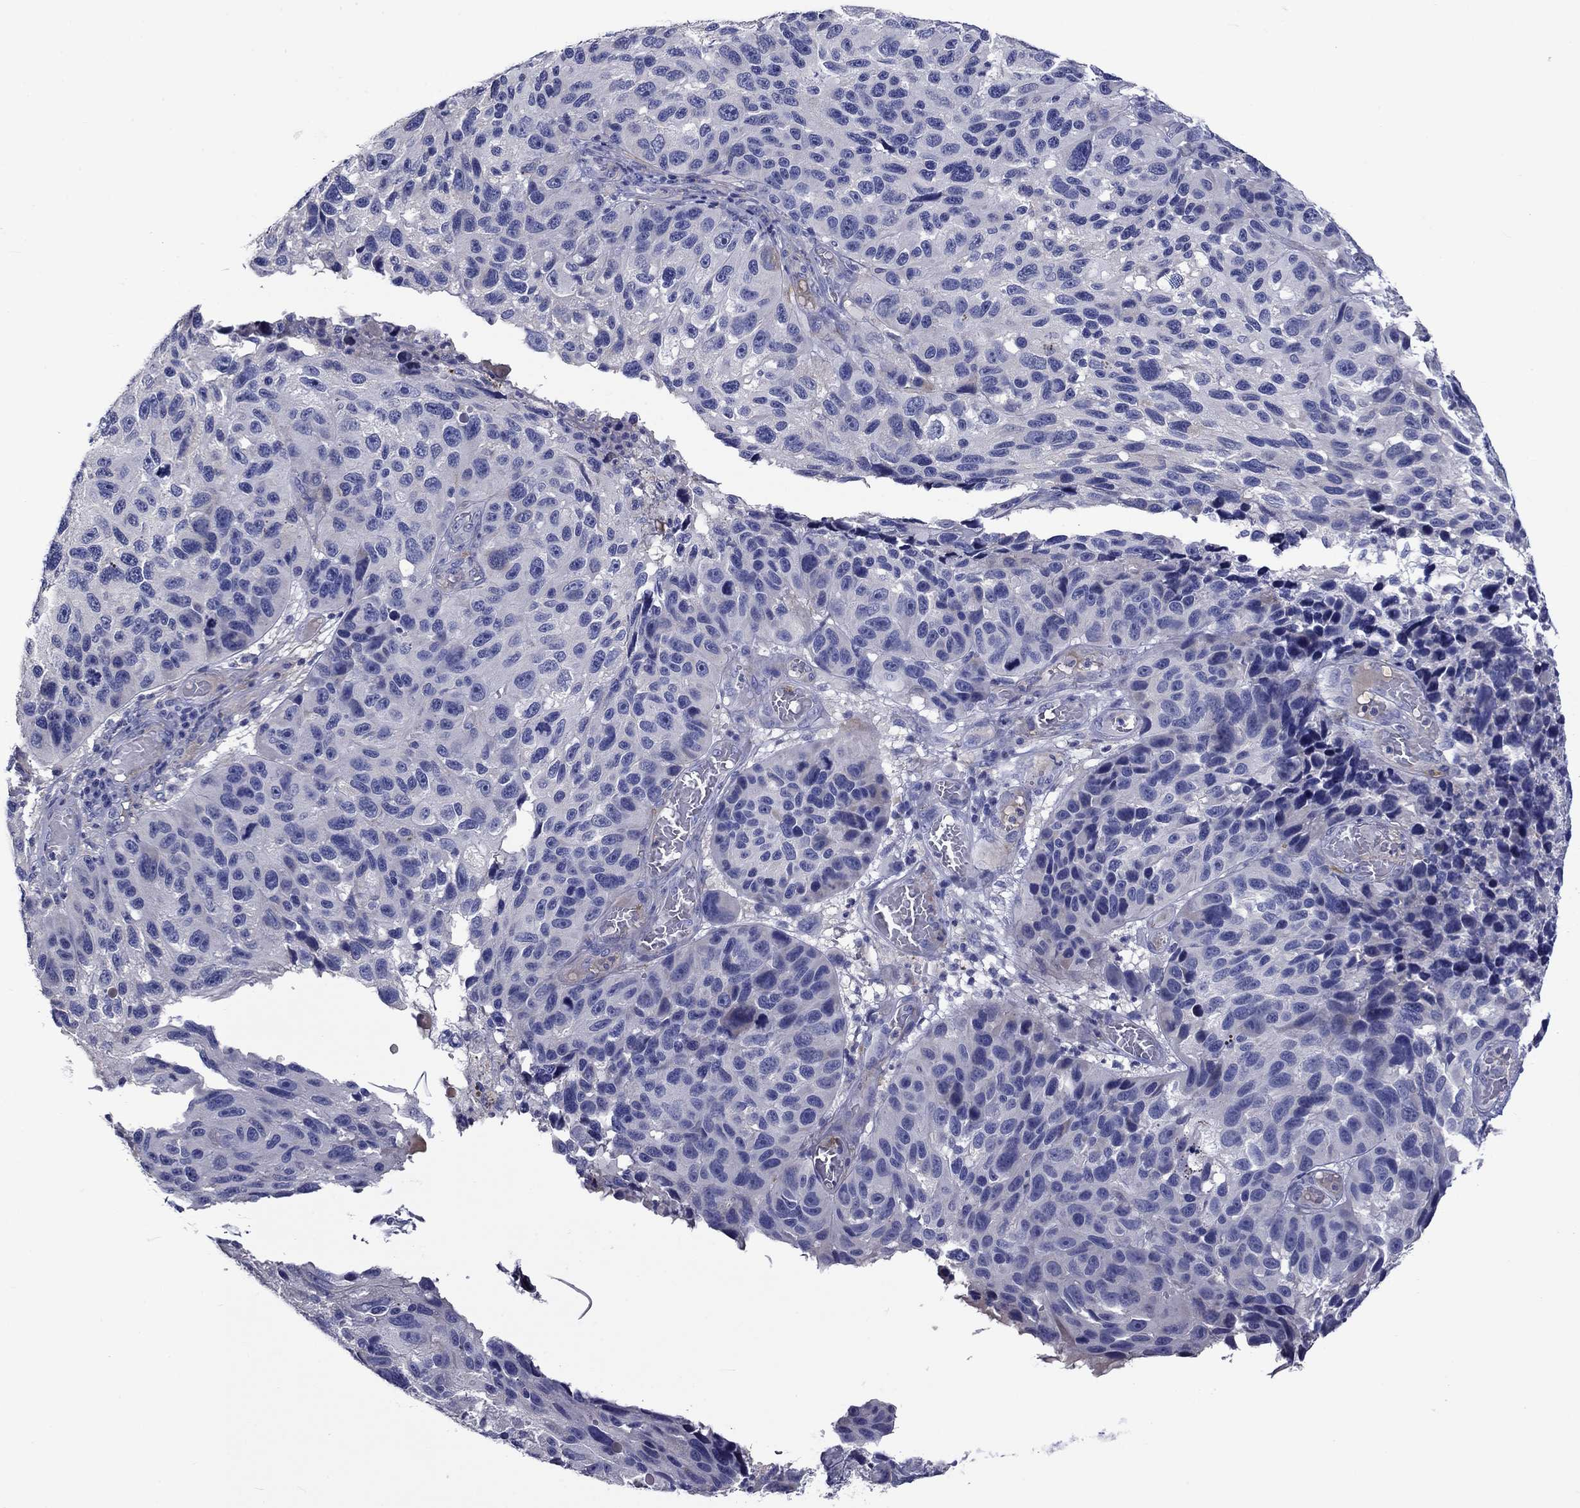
{"staining": {"intensity": "negative", "quantity": "none", "location": "none"}, "tissue": "melanoma", "cell_type": "Tumor cells", "image_type": "cancer", "snomed": [{"axis": "morphology", "description": "Malignant melanoma, NOS"}, {"axis": "topography", "description": "Skin"}], "caption": "A micrograph of human malignant melanoma is negative for staining in tumor cells.", "gene": "CNDP1", "patient": {"sex": "male", "age": 53}}